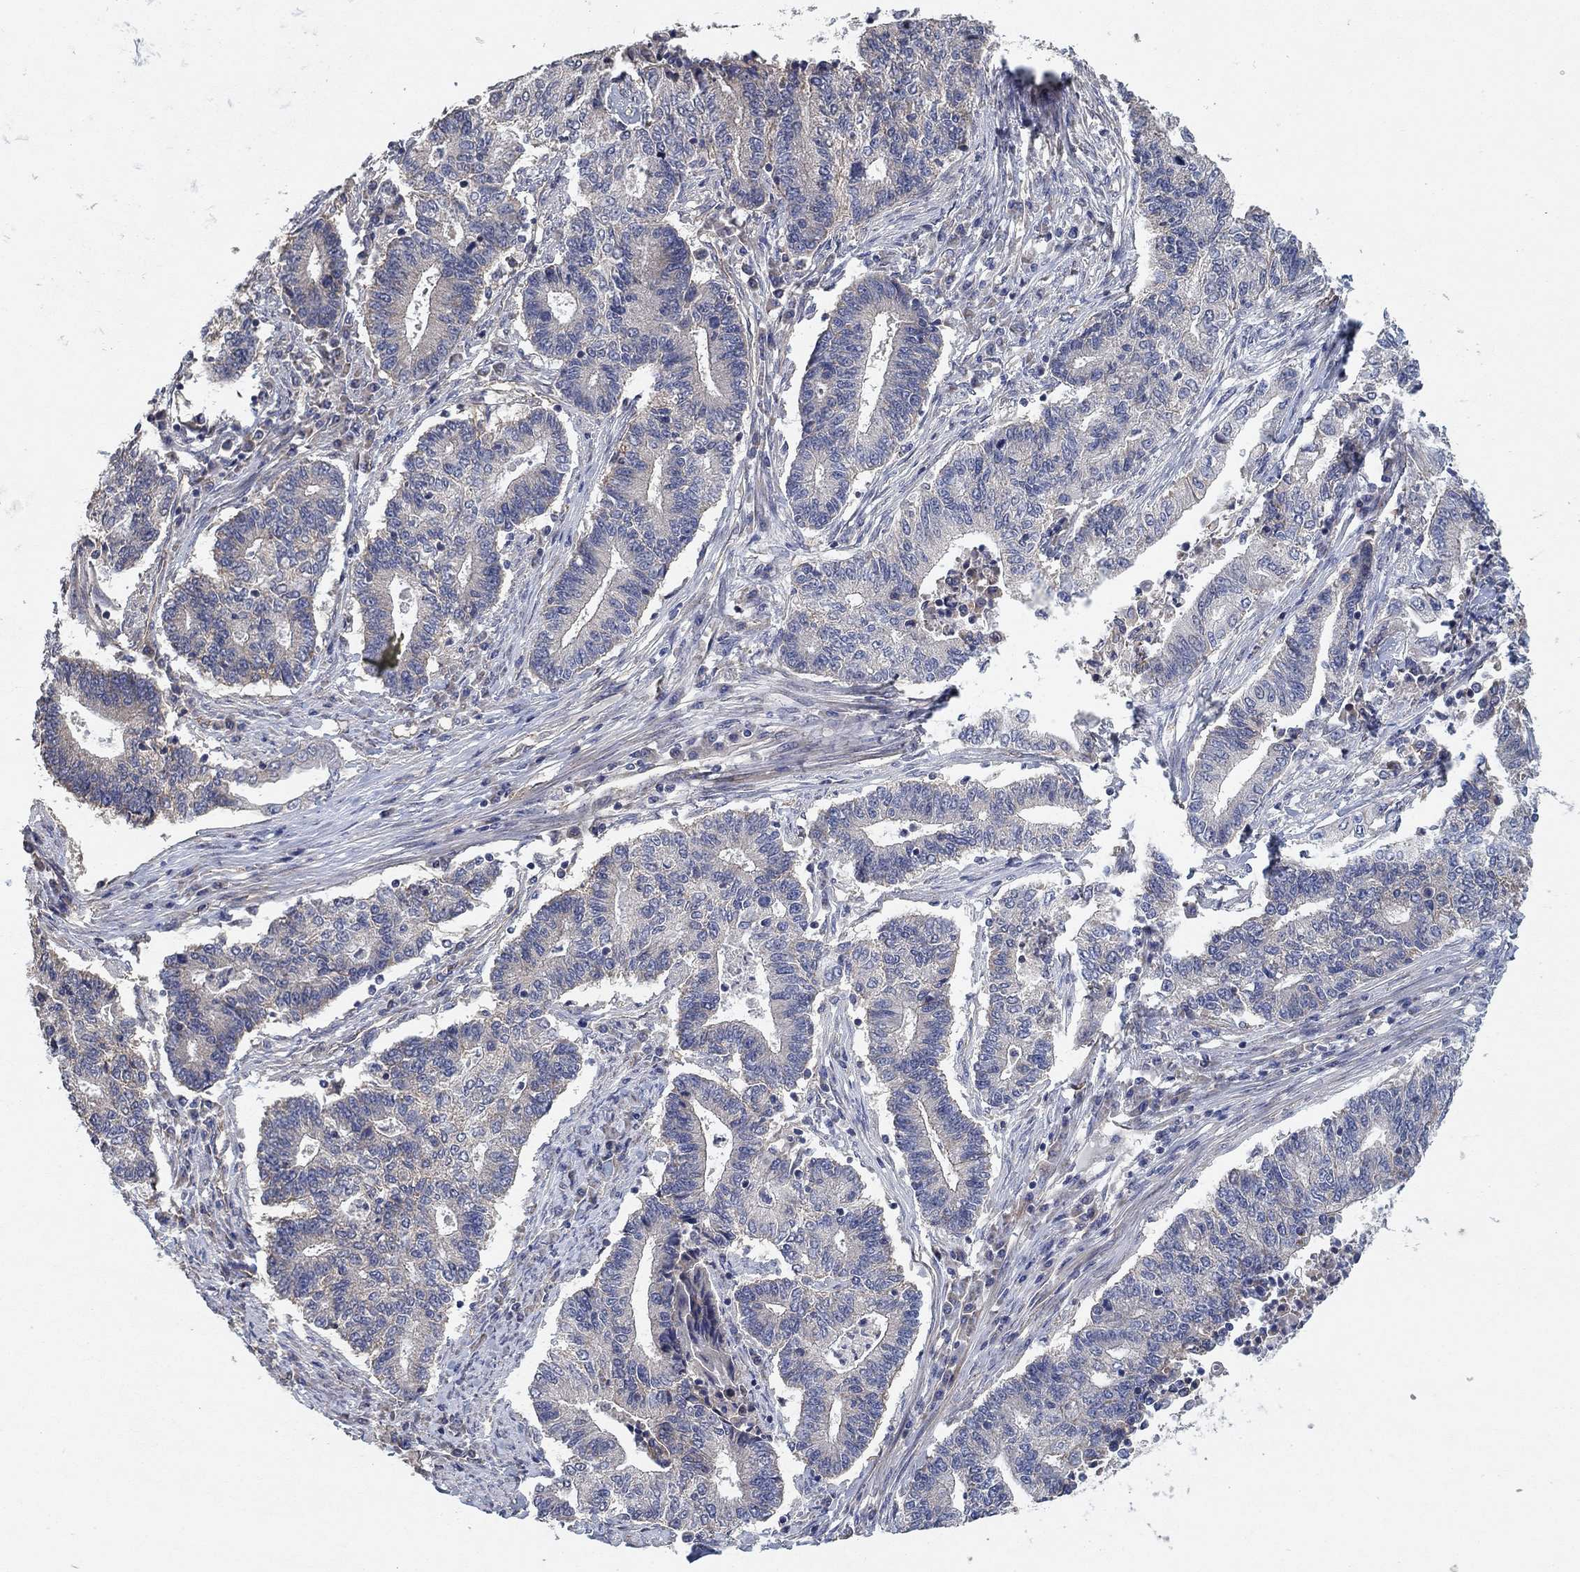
{"staining": {"intensity": "negative", "quantity": "none", "location": "none"}, "tissue": "endometrial cancer", "cell_type": "Tumor cells", "image_type": "cancer", "snomed": [{"axis": "morphology", "description": "Adenocarcinoma, NOS"}, {"axis": "topography", "description": "Uterus"}, {"axis": "topography", "description": "Endometrium"}], "caption": "Immunohistochemical staining of human endometrial cancer (adenocarcinoma) exhibits no significant expression in tumor cells.", "gene": "MCUR1", "patient": {"sex": "female", "age": 54}}